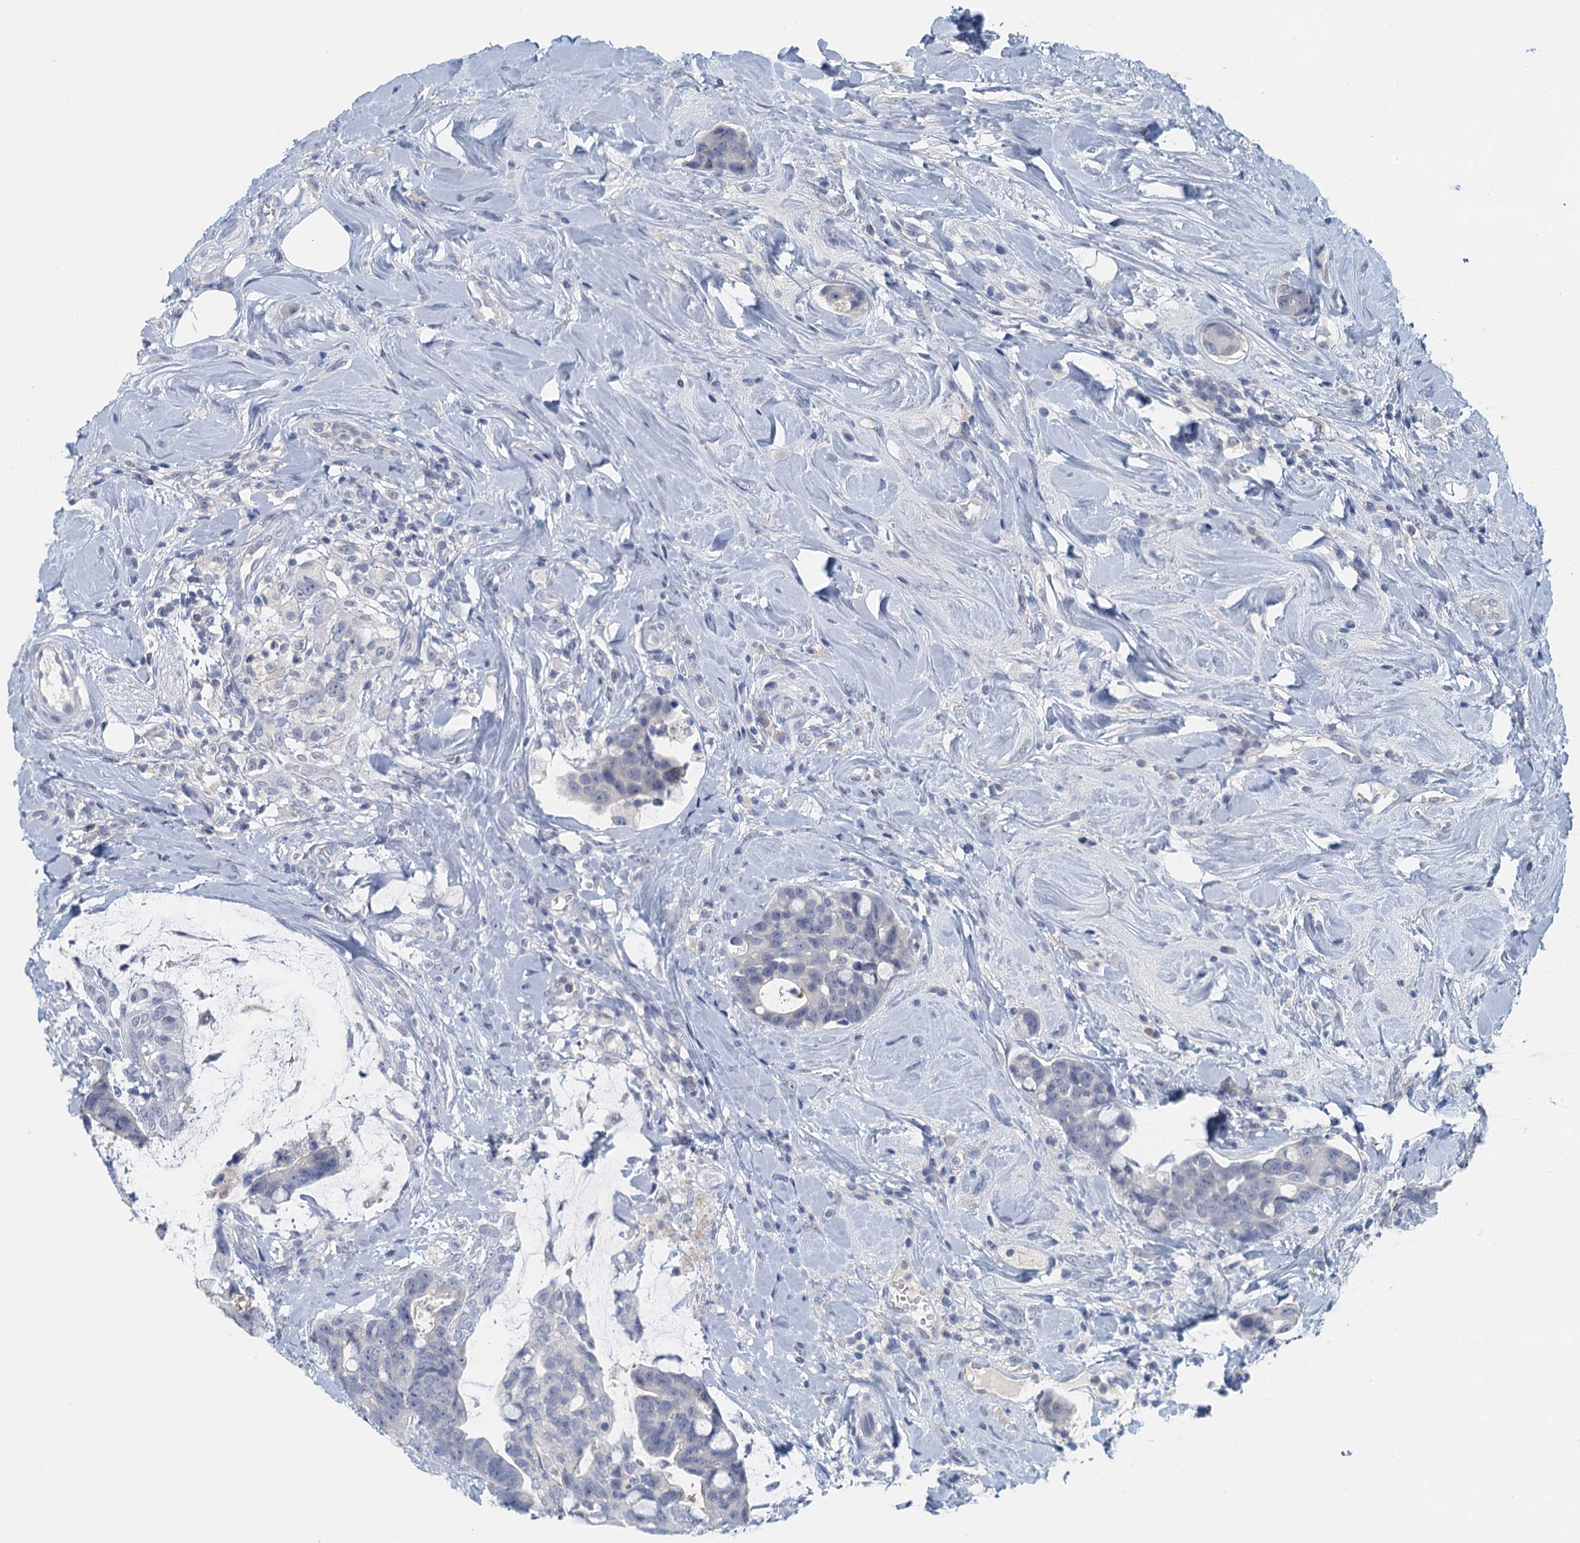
{"staining": {"intensity": "negative", "quantity": "none", "location": "none"}, "tissue": "colorectal cancer", "cell_type": "Tumor cells", "image_type": "cancer", "snomed": [{"axis": "morphology", "description": "Adenocarcinoma, NOS"}, {"axis": "topography", "description": "Colon"}], "caption": "High magnification brightfield microscopy of colorectal cancer stained with DAB (3,3'-diaminobenzidine) (brown) and counterstained with hematoxylin (blue): tumor cells show no significant staining.", "gene": "NUBP2", "patient": {"sex": "female", "age": 82}}